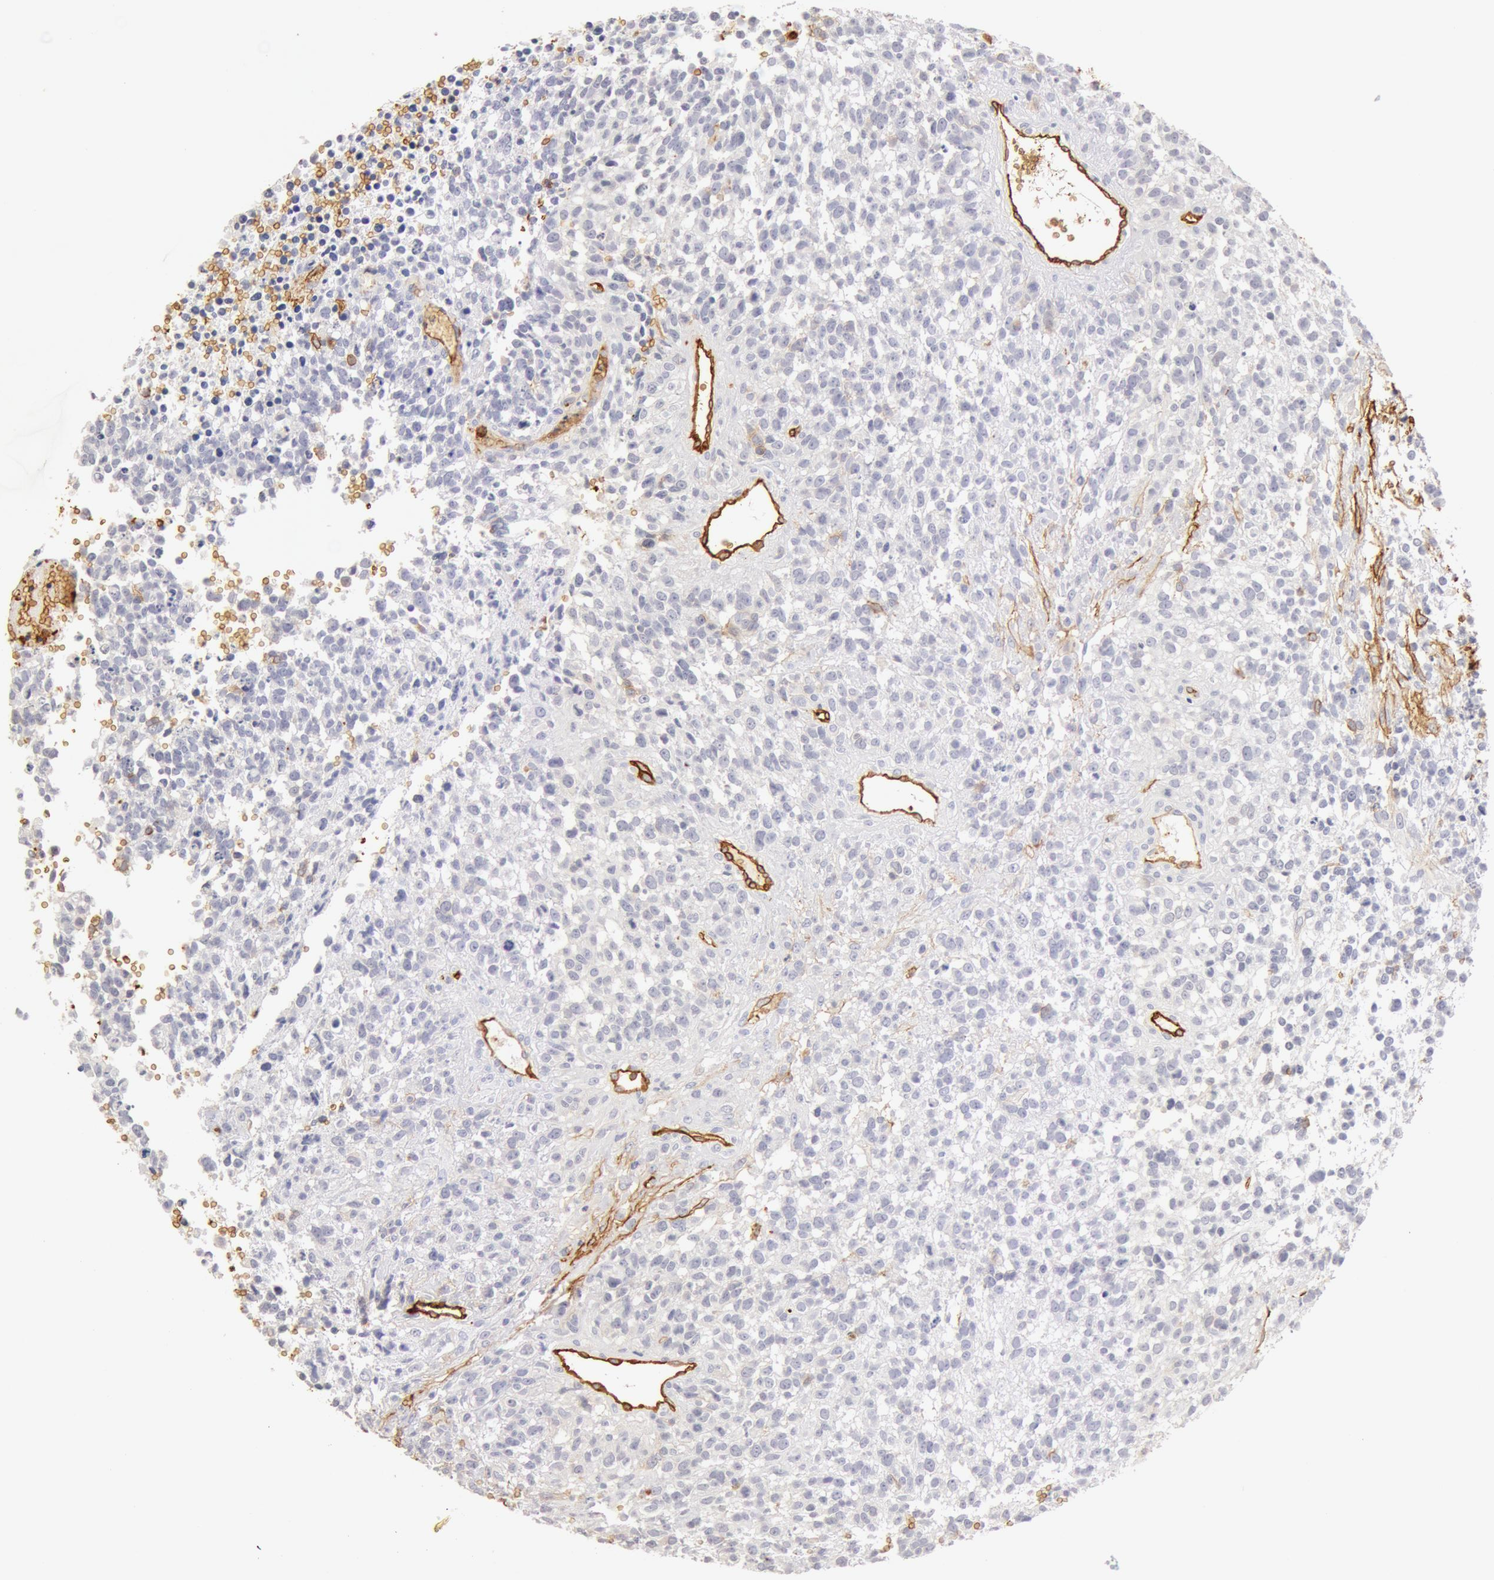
{"staining": {"intensity": "negative", "quantity": "none", "location": "none"}, "tissue": "glioma", "cell_type": "Tumor cells", "image_type": "cancer", "snomed": [{"axis": "morphology", "description": "Glioma, malignant, High grade"}, {"axis": "topography", "description": "Brain"}], "caption": "Protein analysis of high-grade glioma (malignant) shows no significant positivity in tumor cells.", "gene": "AQP1", "patient": {"sex": "male", "age": 66}}